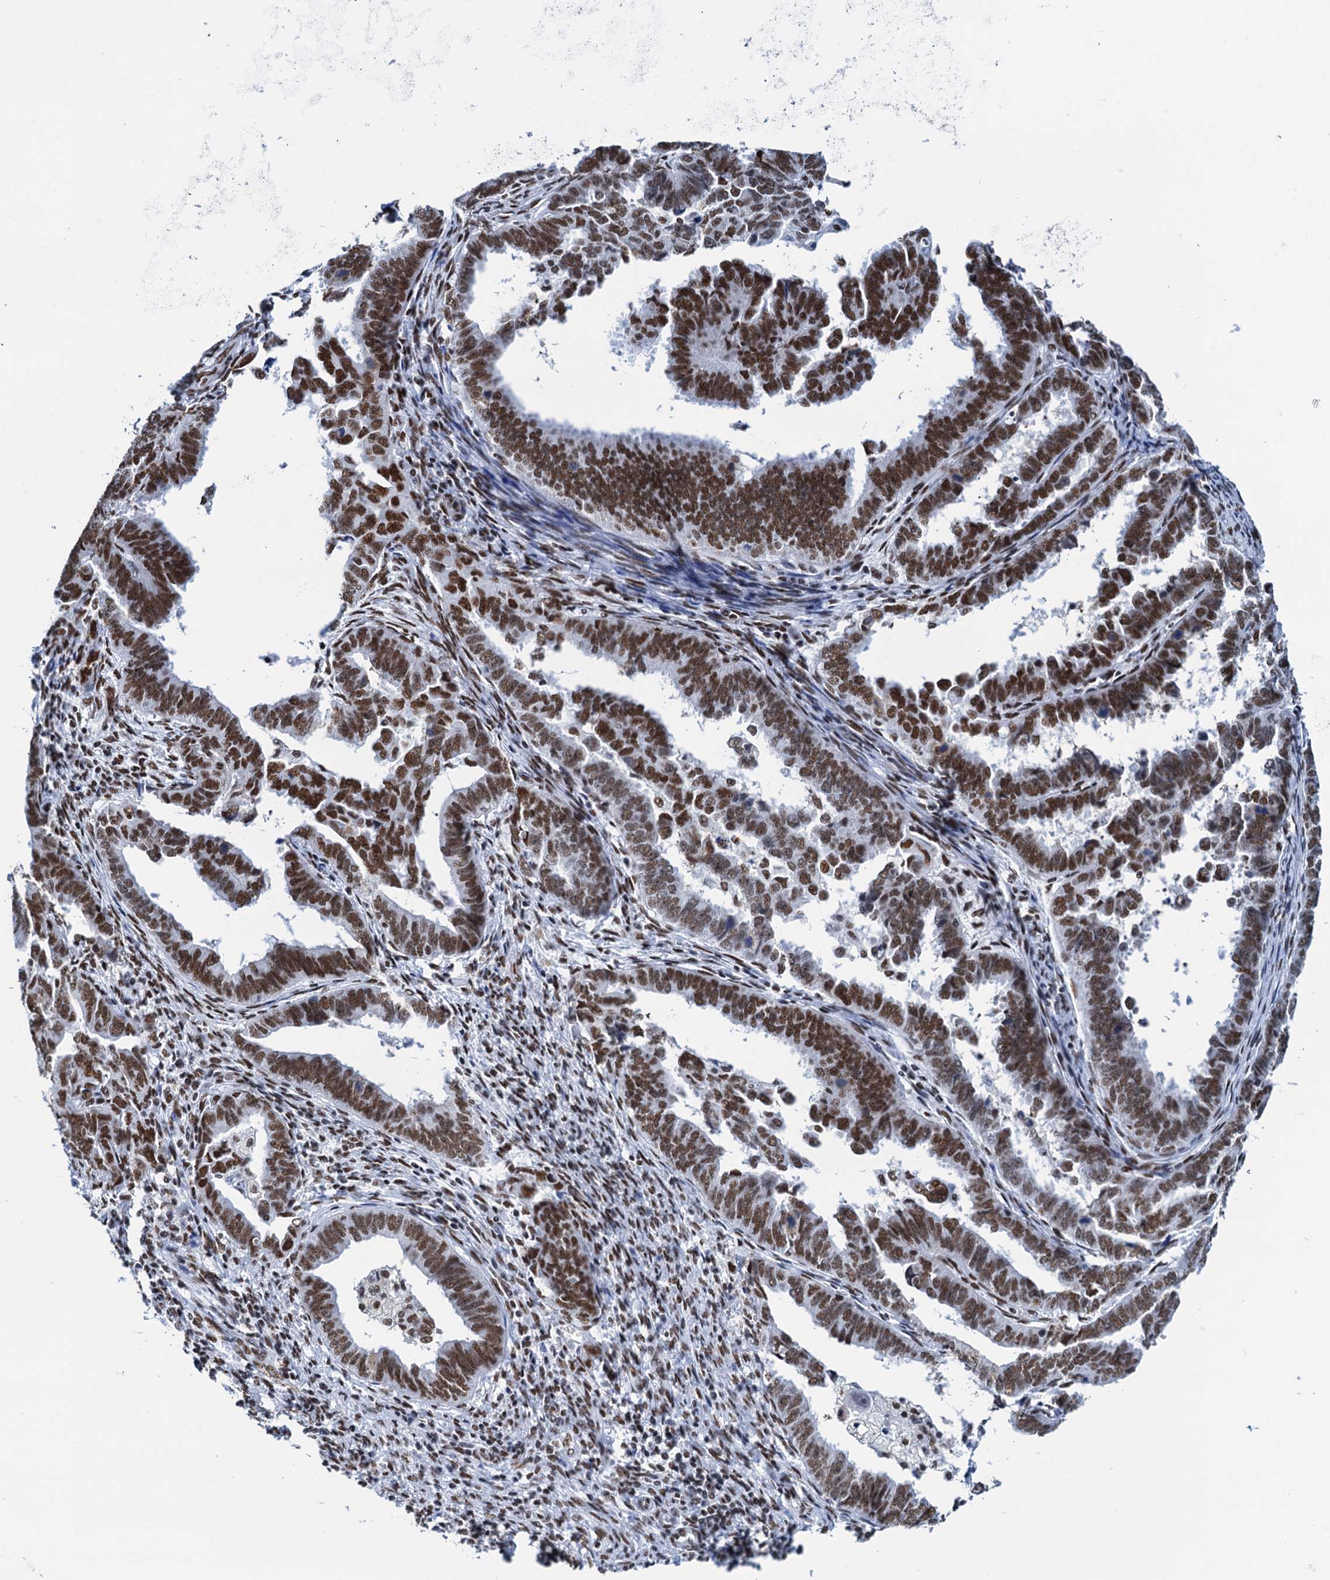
{"staining": {"intensity": "strong", "quantity": ">75%", "location": "nuclear"}, "tissue": "endometrial cancer", "cell_type": "Tumor cells", "image_type": "cancer", "snomed": [{"axis": "morphology", "description": "Adenocarcinoma, NOS"}, {"axis": "topography", "description": "Endometrium"}], "caption": "About >75% of tumor cells in human adenocarcinoma (endometrial) show strong nuclear protein staining as visualized by brown immunohistochemical staining.", "gene": "SLTM", "patient": {"sex": "female", "age": 75}}